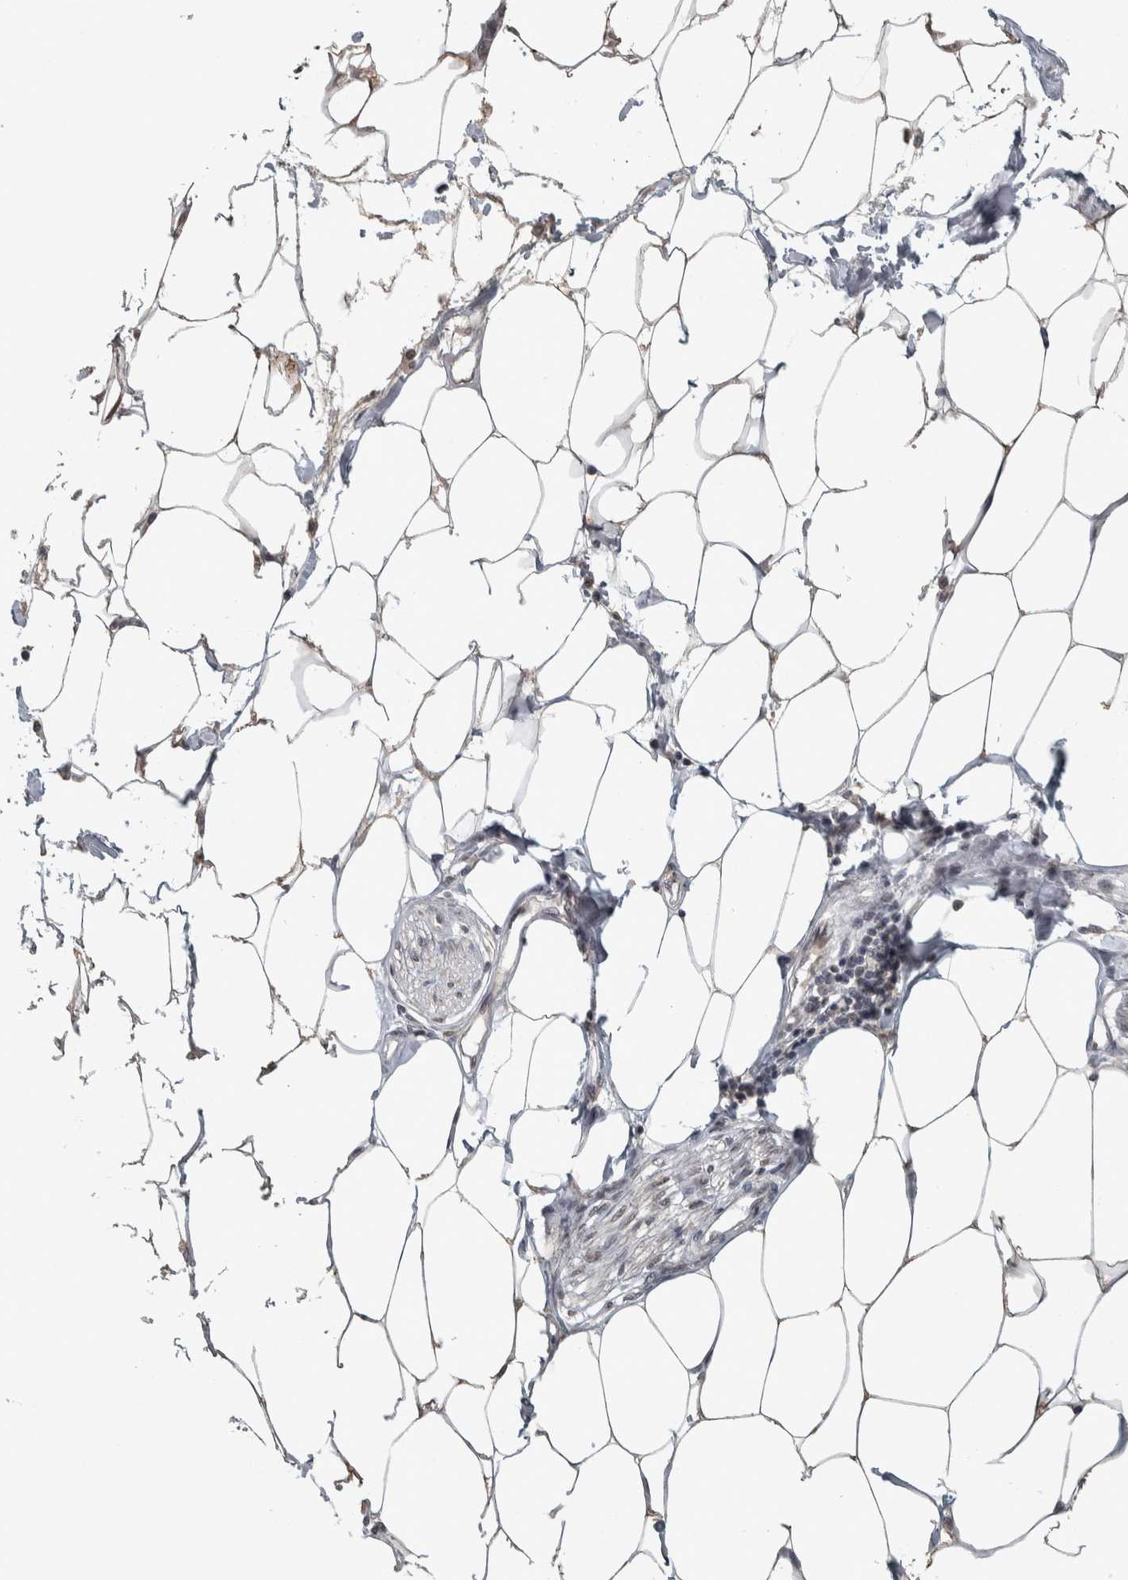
{"staining": {"intensity": "weak", "quantity": ">75%", "location": "cytoplasmic/membranous,nuclear"}, "tissue": "adipose tissue", "cell_type": "Adipocytes", "image_type": "normal", "snomed": [{"axis": "morphology", "description": "Normal tissue, NOS"}, {"axis": "morphology", "description": "Adenocarcinoma, NOS"}, {"axis": "topography", "description": "Colon"}, {"axis": "topography", "description": "Peripheral nerve tissue"}], "caption": "Immunohistochemistry (IHC) histopathology image of benign adipose tissue: adipose tissue stained using IHC reveals low levels of weak protein expression localized specifically in the cytoplasmic/membranous,nuclear of adipocytes, appearing as a cytoplasmic/membranous,nuclear brown color.", "gene": "DDX42", "patient": {"sex": "male", "age": 14}}